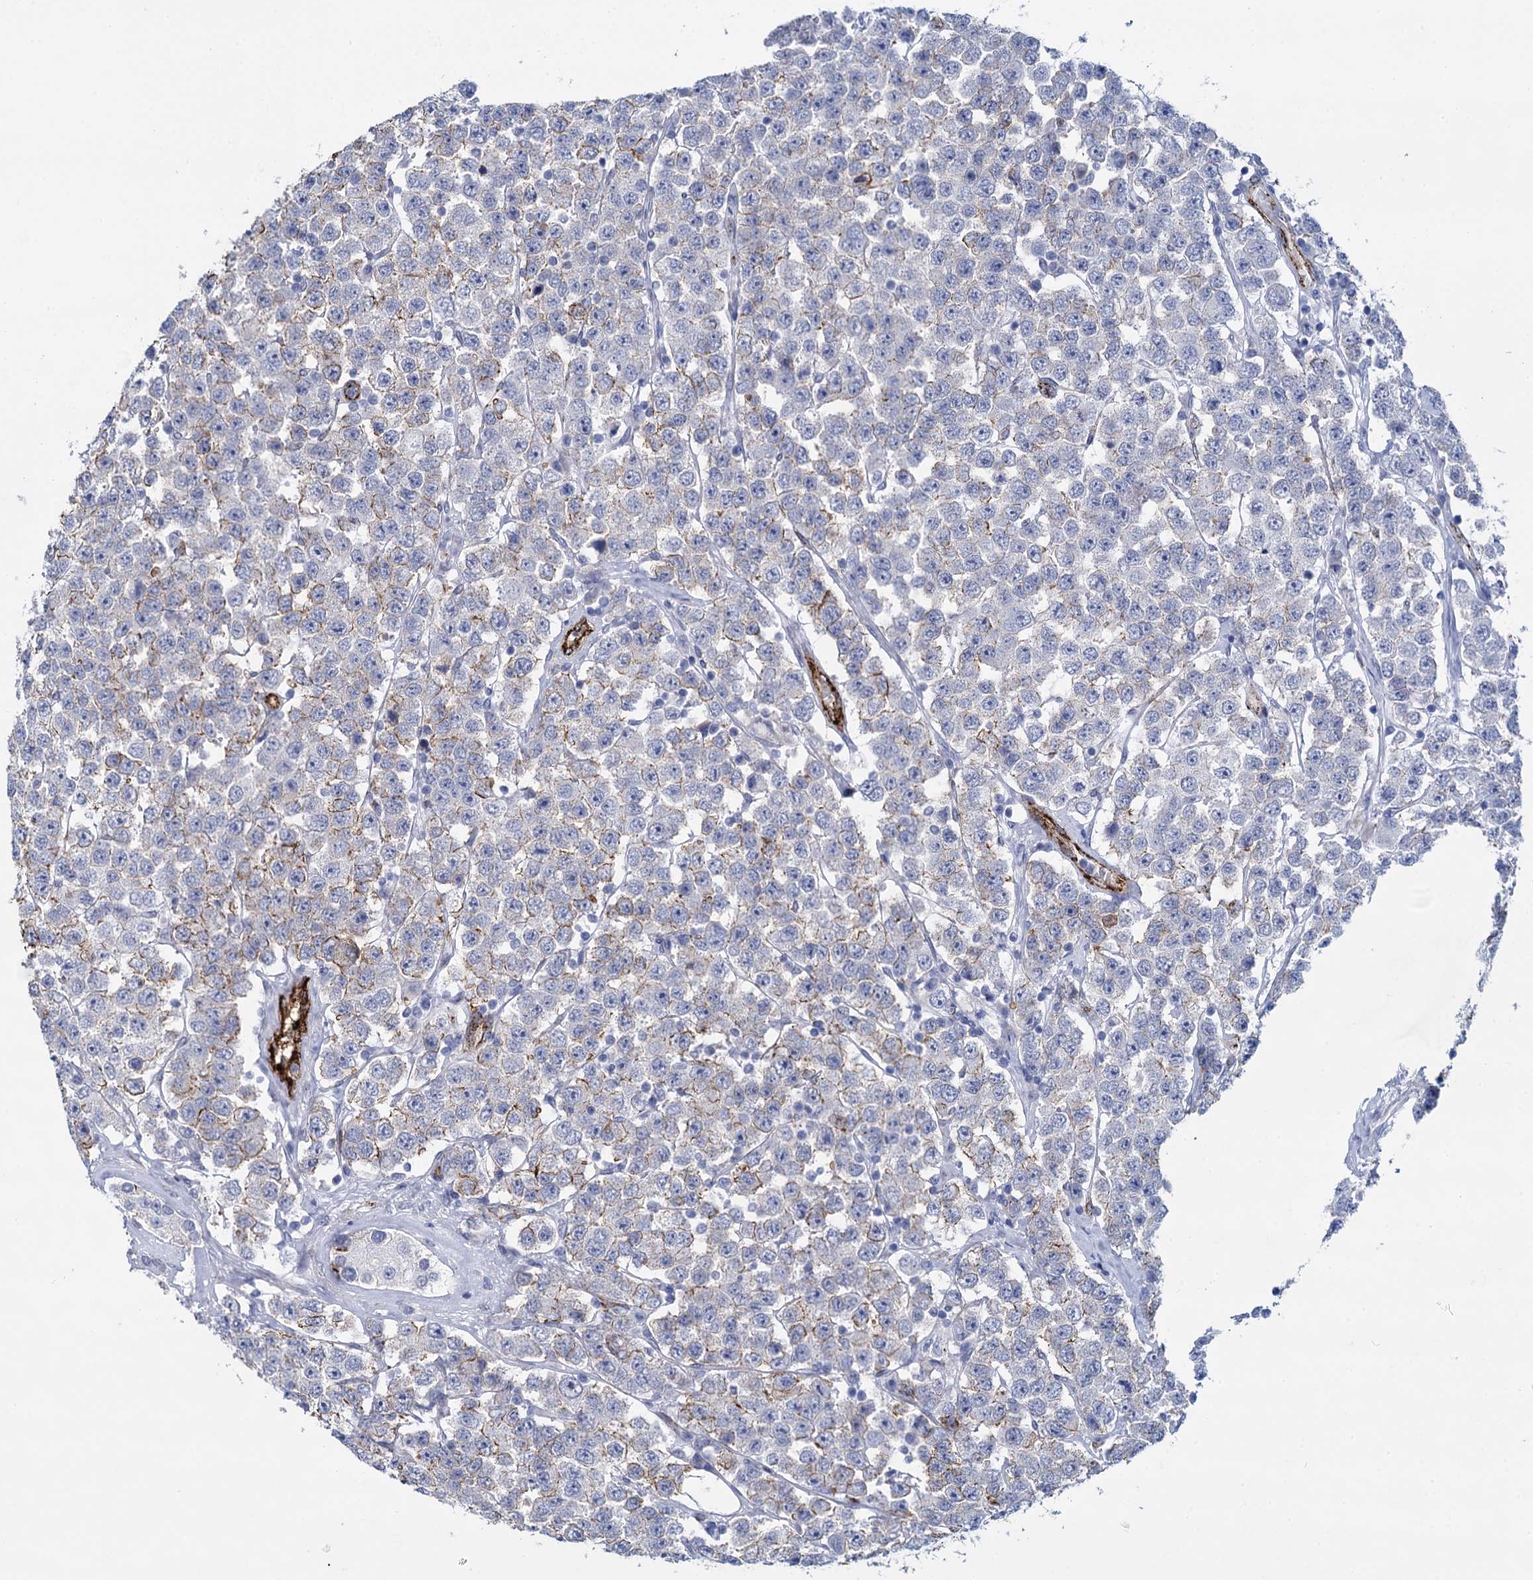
{"staining": {"intensity": "weak", "quantity": "<25%", "location": "cytoplasmic/membranous"}, "tissue": "testis cancer", "cell_type": "Tumor cells", "image_type": "cancer", "snomed": [{"axis": "morphology", "description": "Seminoma, NOS"}, {"axis": "topography", "description": "Testis"}], "caption": "An image of seminoma (testis) stained for a protein exhibits no brown staining in tumor cells. The staining is performed using DAB (3,3'-diaminobenzidine) brown chromogen with nuclei counter-stained in using hematoxylin.", "gene": "SNCG", "patient": {"sex": "male", "age": 28}}